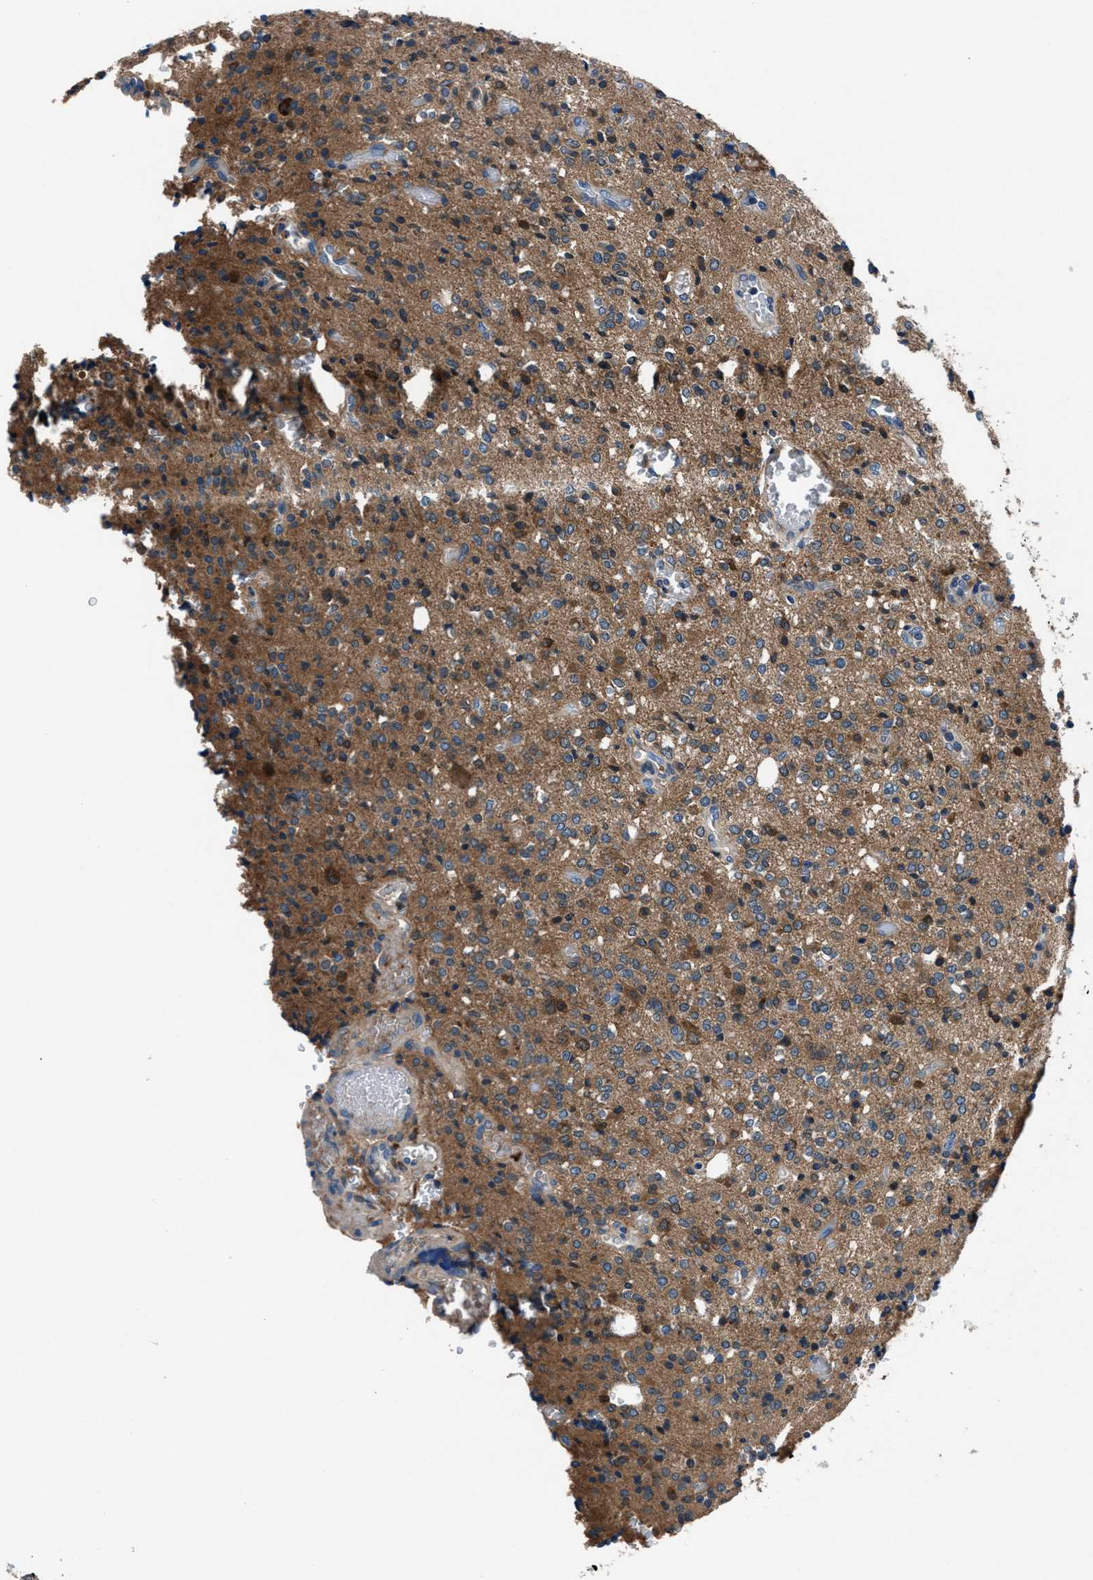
{"staining": {"intensity": "moderate", "quantity": "25%-75%", "location": "cytoplasmic/membranous"}, "tissue": "glioma", "cell_type": "Tumor cells", "image_type": "cancer", "snomed": [{"axis": "morphology", "description": "Glioma, malignant, High grade"}, {"axis": "topography", "description": "Brain"}], "caption": "Moderate cytoplasmic/membranous protein positivity is present in approximately 25%-75% of tumor cells in glioma.", "gene": "PRTFDC1", "patient": {"sex": "male", "age": 34}}